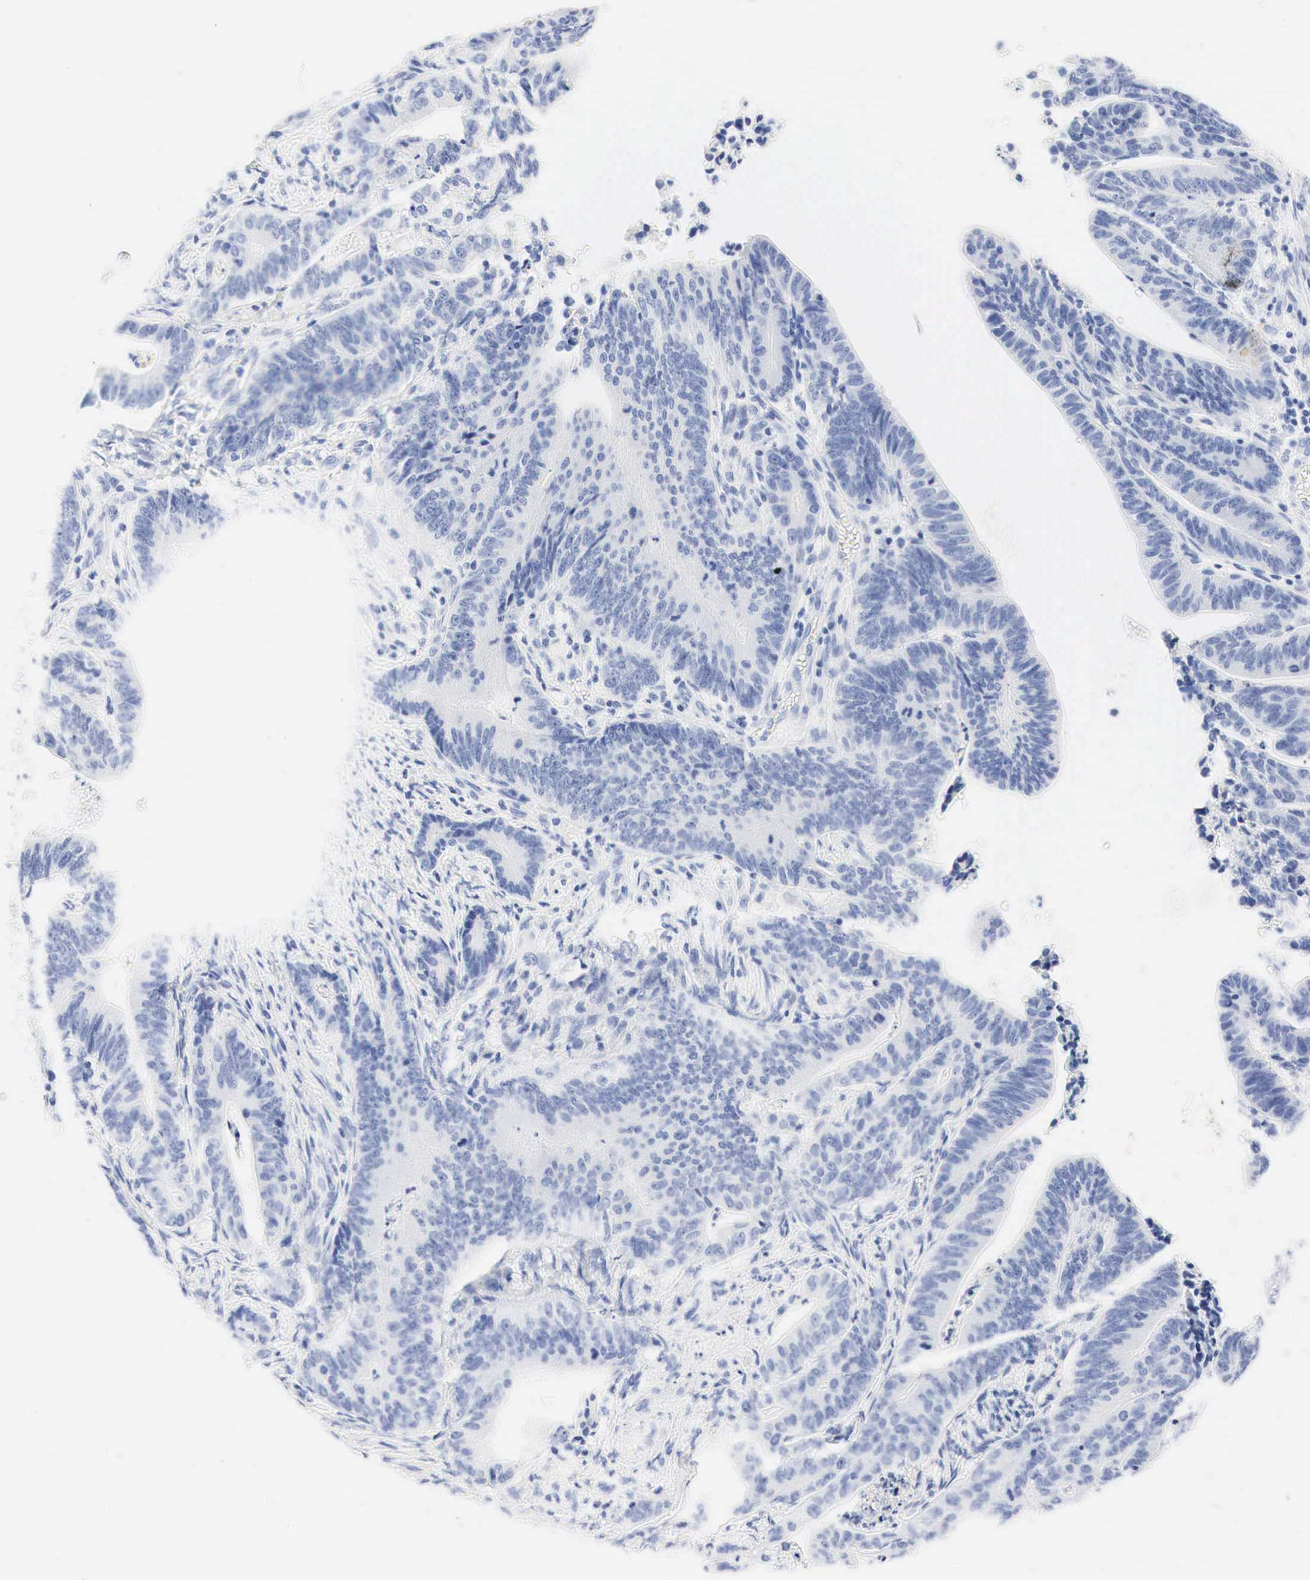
{"staining": {"intensity": "negative", "quantity": "none", "location": "none"}, "tissue": "stomach cancer", "cell_type": "Tumor cells", "image_type": "cancer", "snomed": [{"axis": "morphology", "description": "Adenocarcinoma, NOS"}, {"axis": "topography", "description": "Stomach, lower"}], "caption": "Image shows no significant protein positivity in tumor cells of adenocarcinoma (stomach).", "gene": "NKX2-1", "patient": {"sex": "female", "age": 86}}